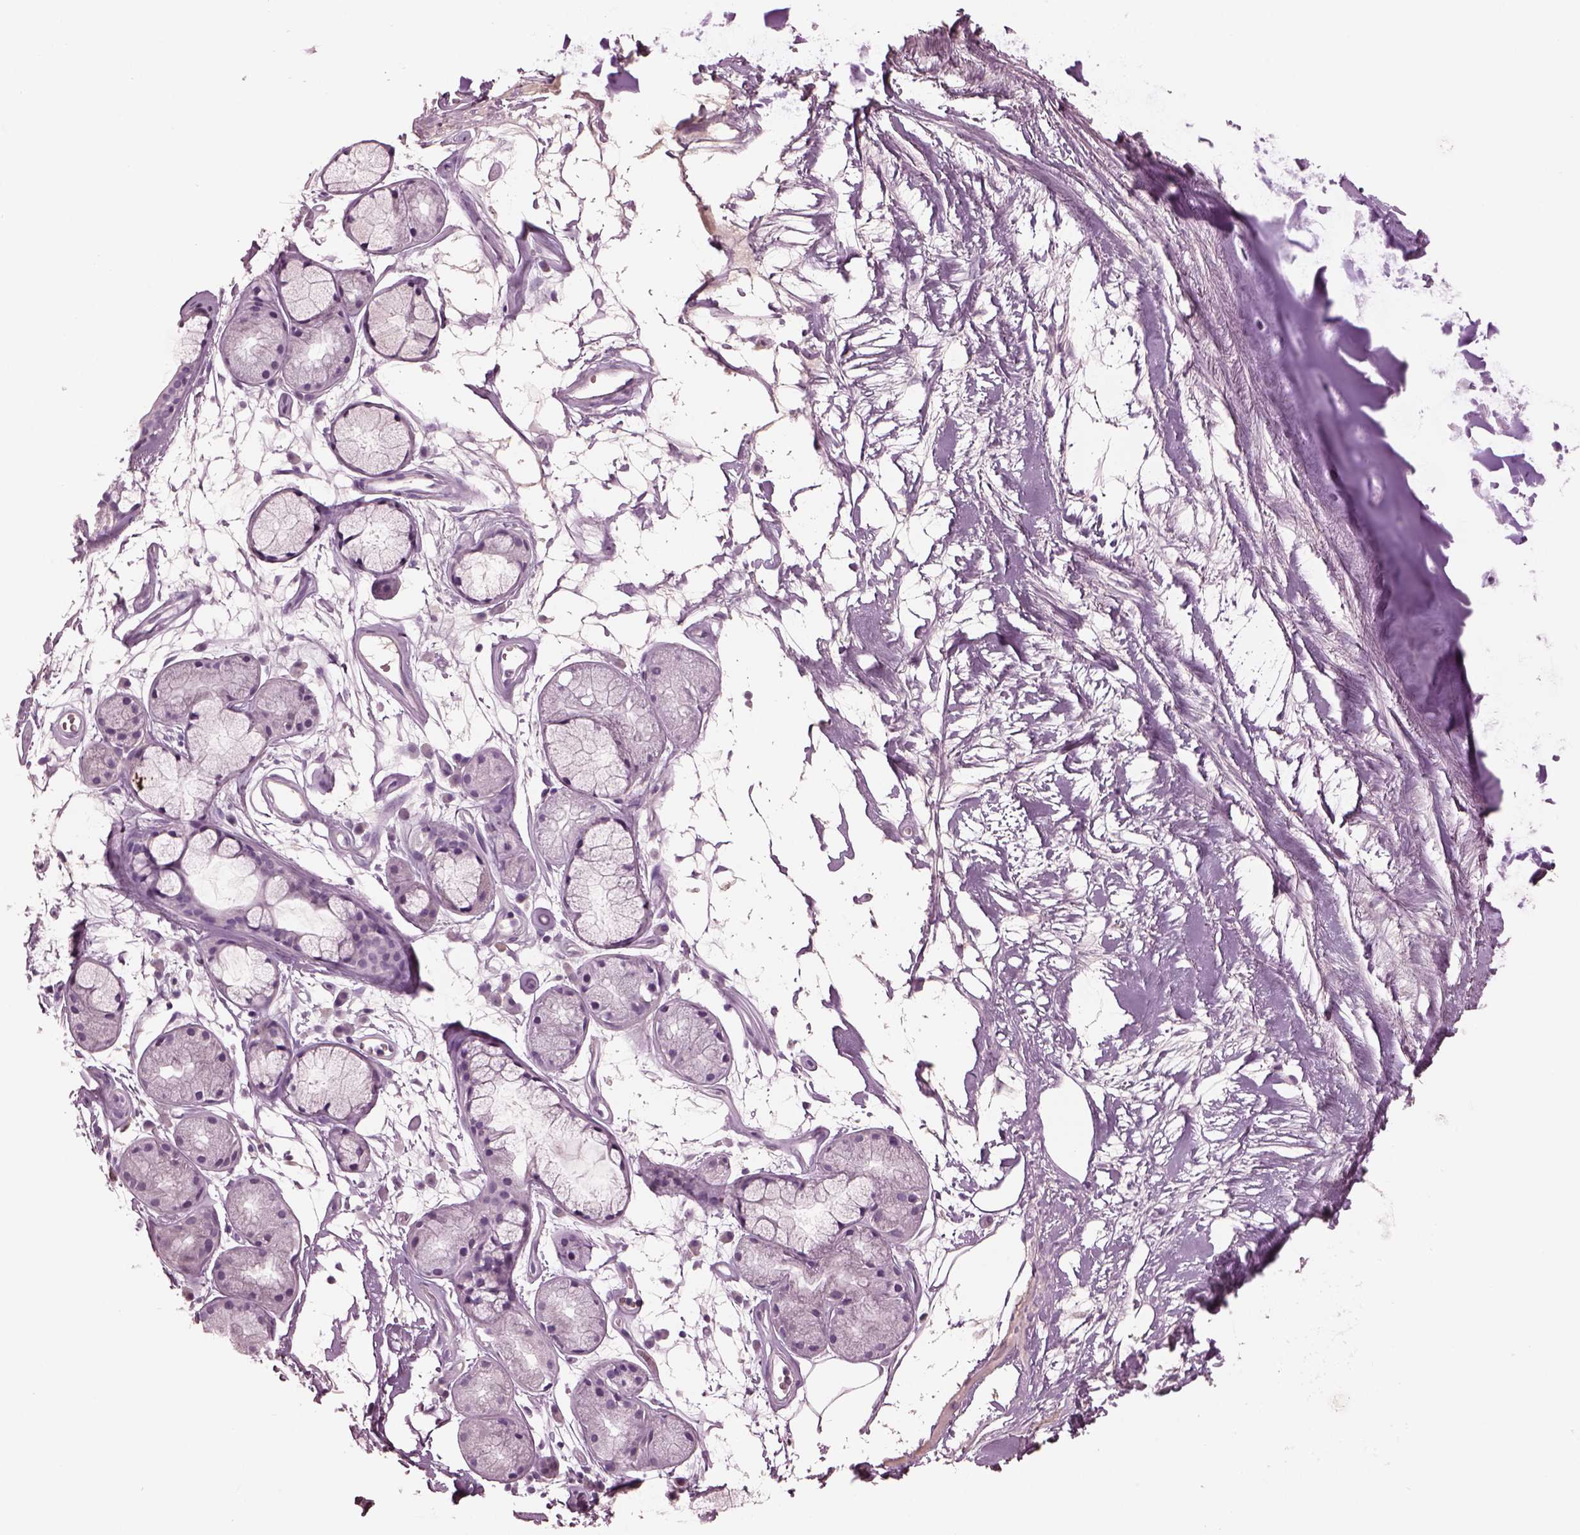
{"staining": {"intensity": "negative", "quantity": "none", "location": "none"}, "tissue": "adipose tissue", "cell_type": "Adipocytes", "image_type": "normal", "snomed": [{"axis": "morphology", "description": "Normal tissue, NOS"}, {"axis": "morphology", "description": "Squamous cell carcinoma, NOS"}, {"axis": "topography", "description": "Cartilage tissue"}, {"axis": "topography", "description": "Lung"}], "caption": "This is a histopathology image of immunohistochemistry staining of benign adipose tissue, which shows no positivity in adipocytes. (DAB (3,3'-diaminobenzidine) immunohistochemistry visualized using brightfield microscopy, high magnification).", "gene": "PACRG", "patient": {"sex": "male", "age": 66}}